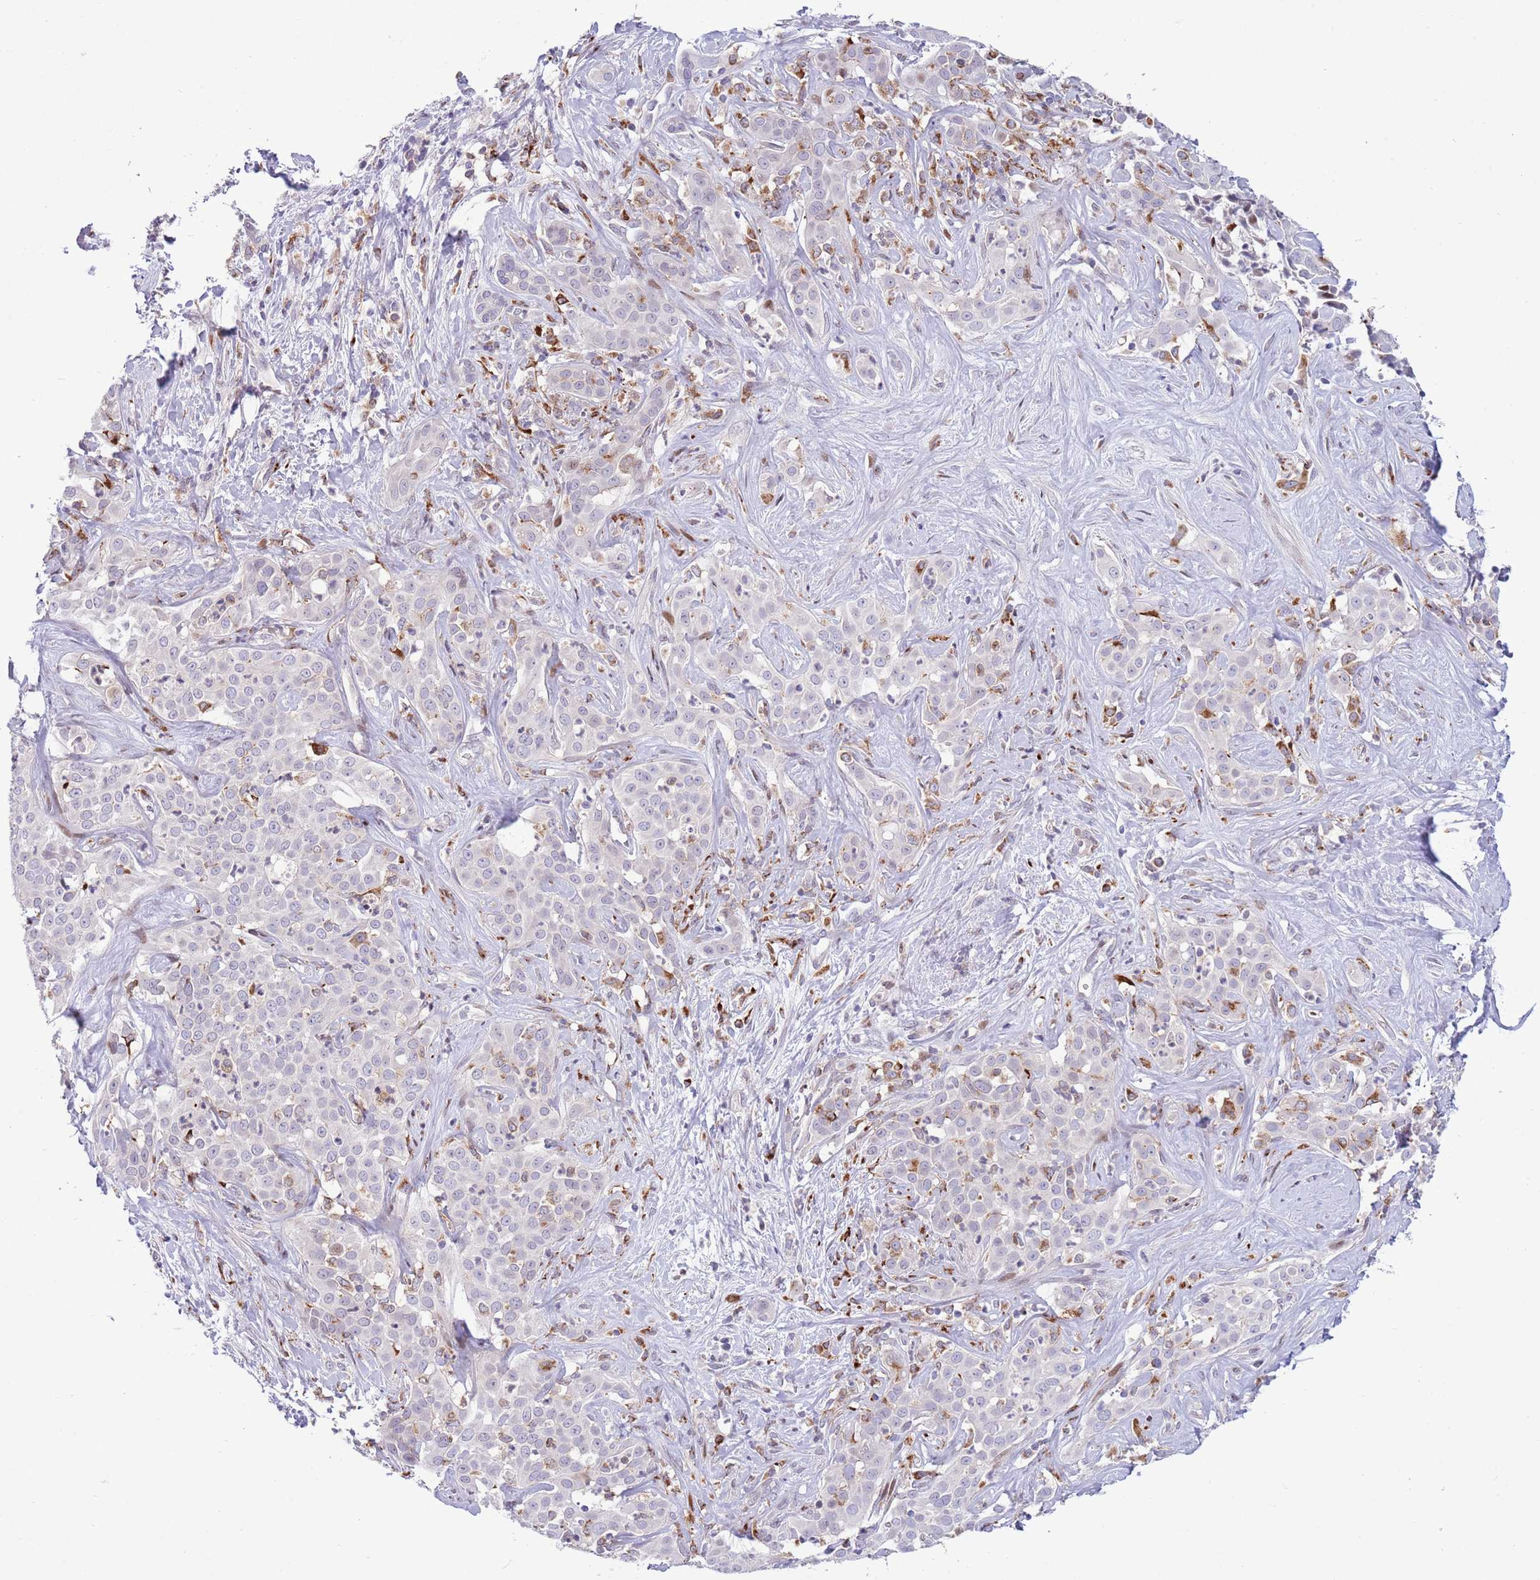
{"staining": {"intensity": "negative", "quantity": "none", "location": "none"}, "tissue": "liver cancer", "cell_type": "Tumor cells", "image_type": "cancer", "snomed": [{"axis": "morphology", "description": "Cholangiocarcinoma"}, {"axis": "topography", "description": "Liver"}], "caption": "Human liver cancer (cholangiocarcinoma) stained for a protein using immunohistochemistry exhibits no staining in tumor cells.", "gene": "ANO8", "patient": {"sex": "male", "age": 67}}